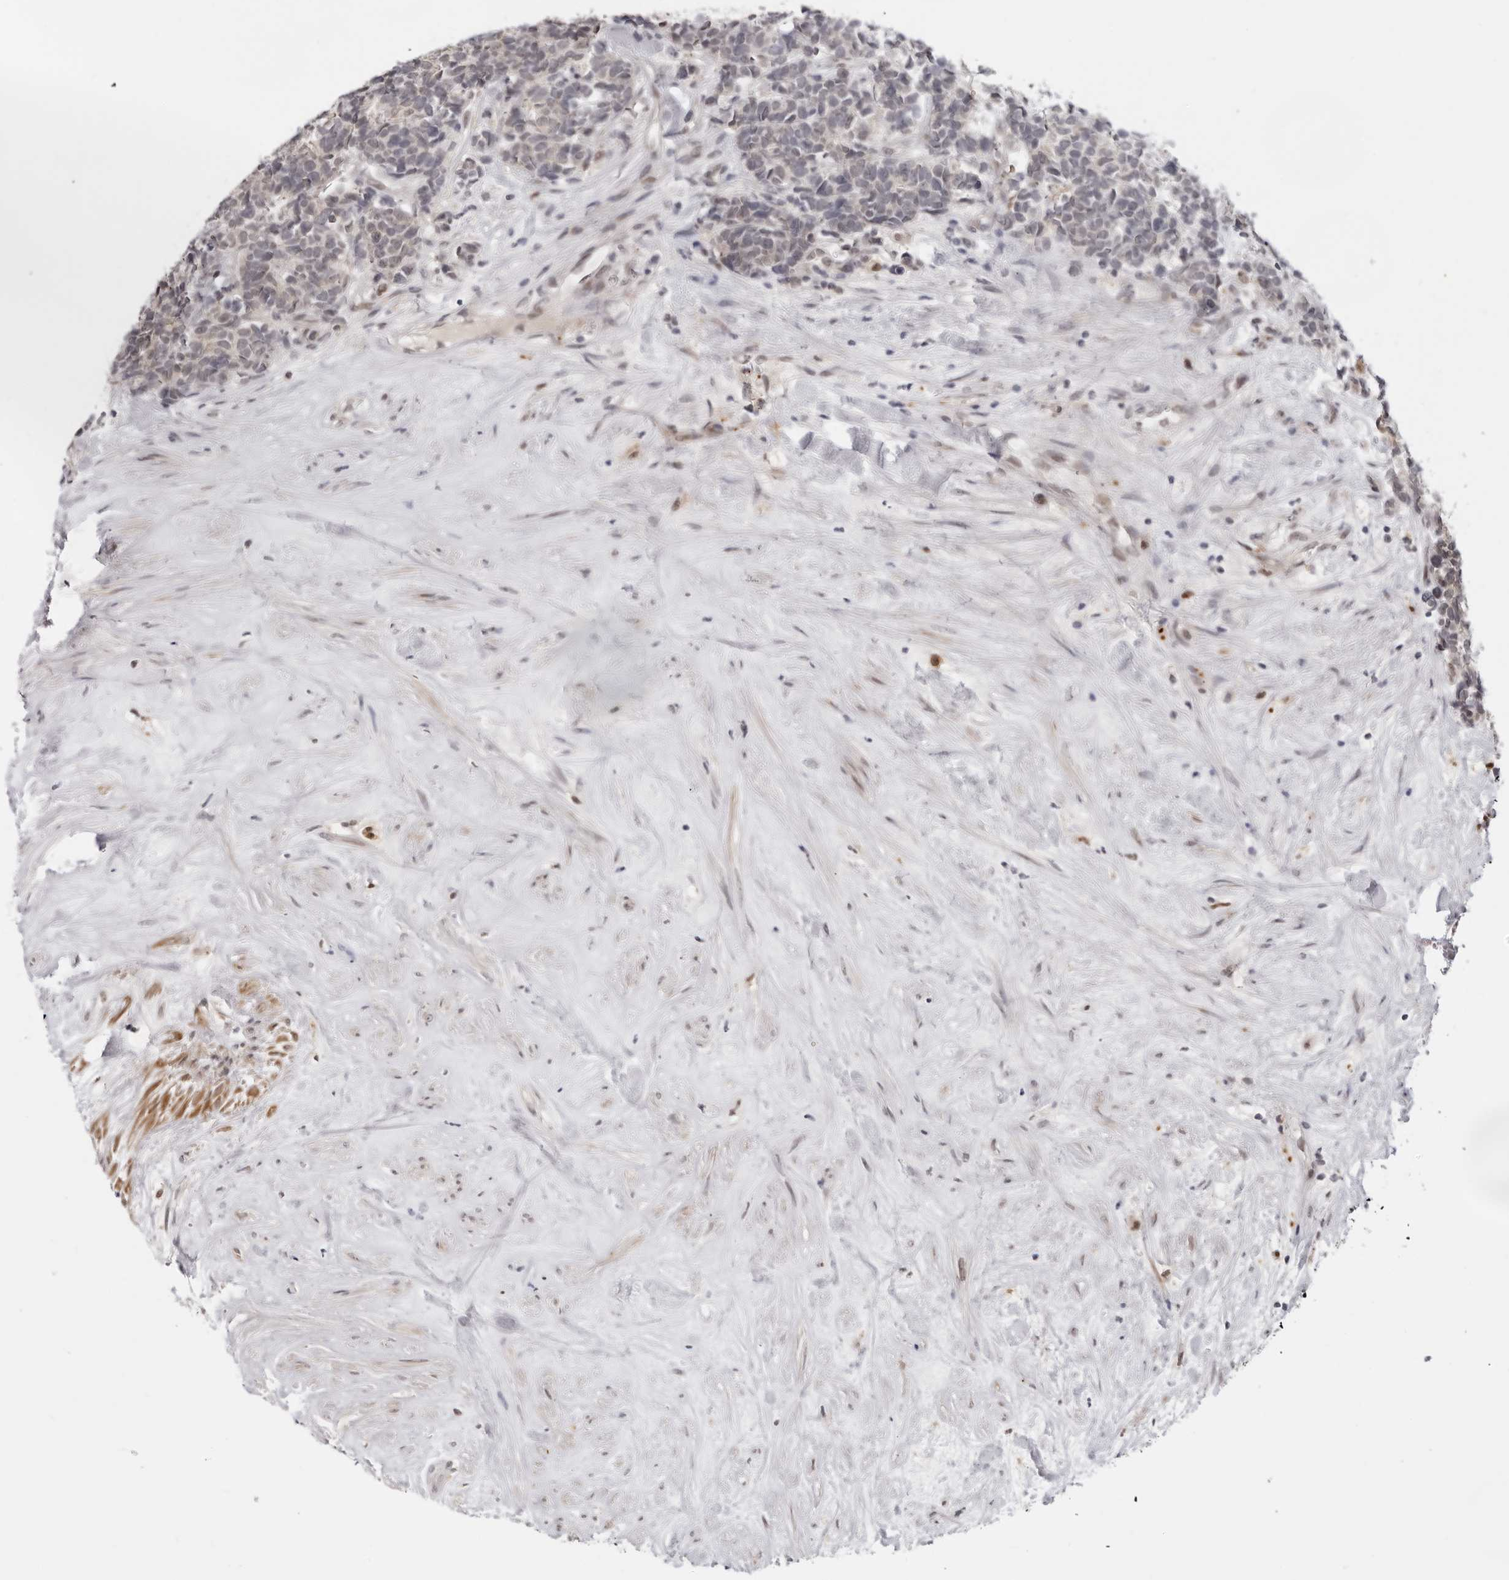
{"staining": {"intensity": "weak", "quantity": "<25%", "location": "nuclear"}, "tissue": "carcinoid", "cell_type": "Tumor cells", "image_type": "cancer", "snomed": [{"axis": "morphology", "description": "Carcinoma, NOS"}, {"axis": "morphology", "description": "Carcinoid, malignant, NOS"}, {"axis": "topography", "description": "Urinary bladder"}], "caption": "There is no significant positivity in tumor cells of carcinoma. (Immunohistochemistry, brightfield microscopy, high magnification).", "gene": "SRGAP2", "patient": {"sex": "male", "age": 57}}